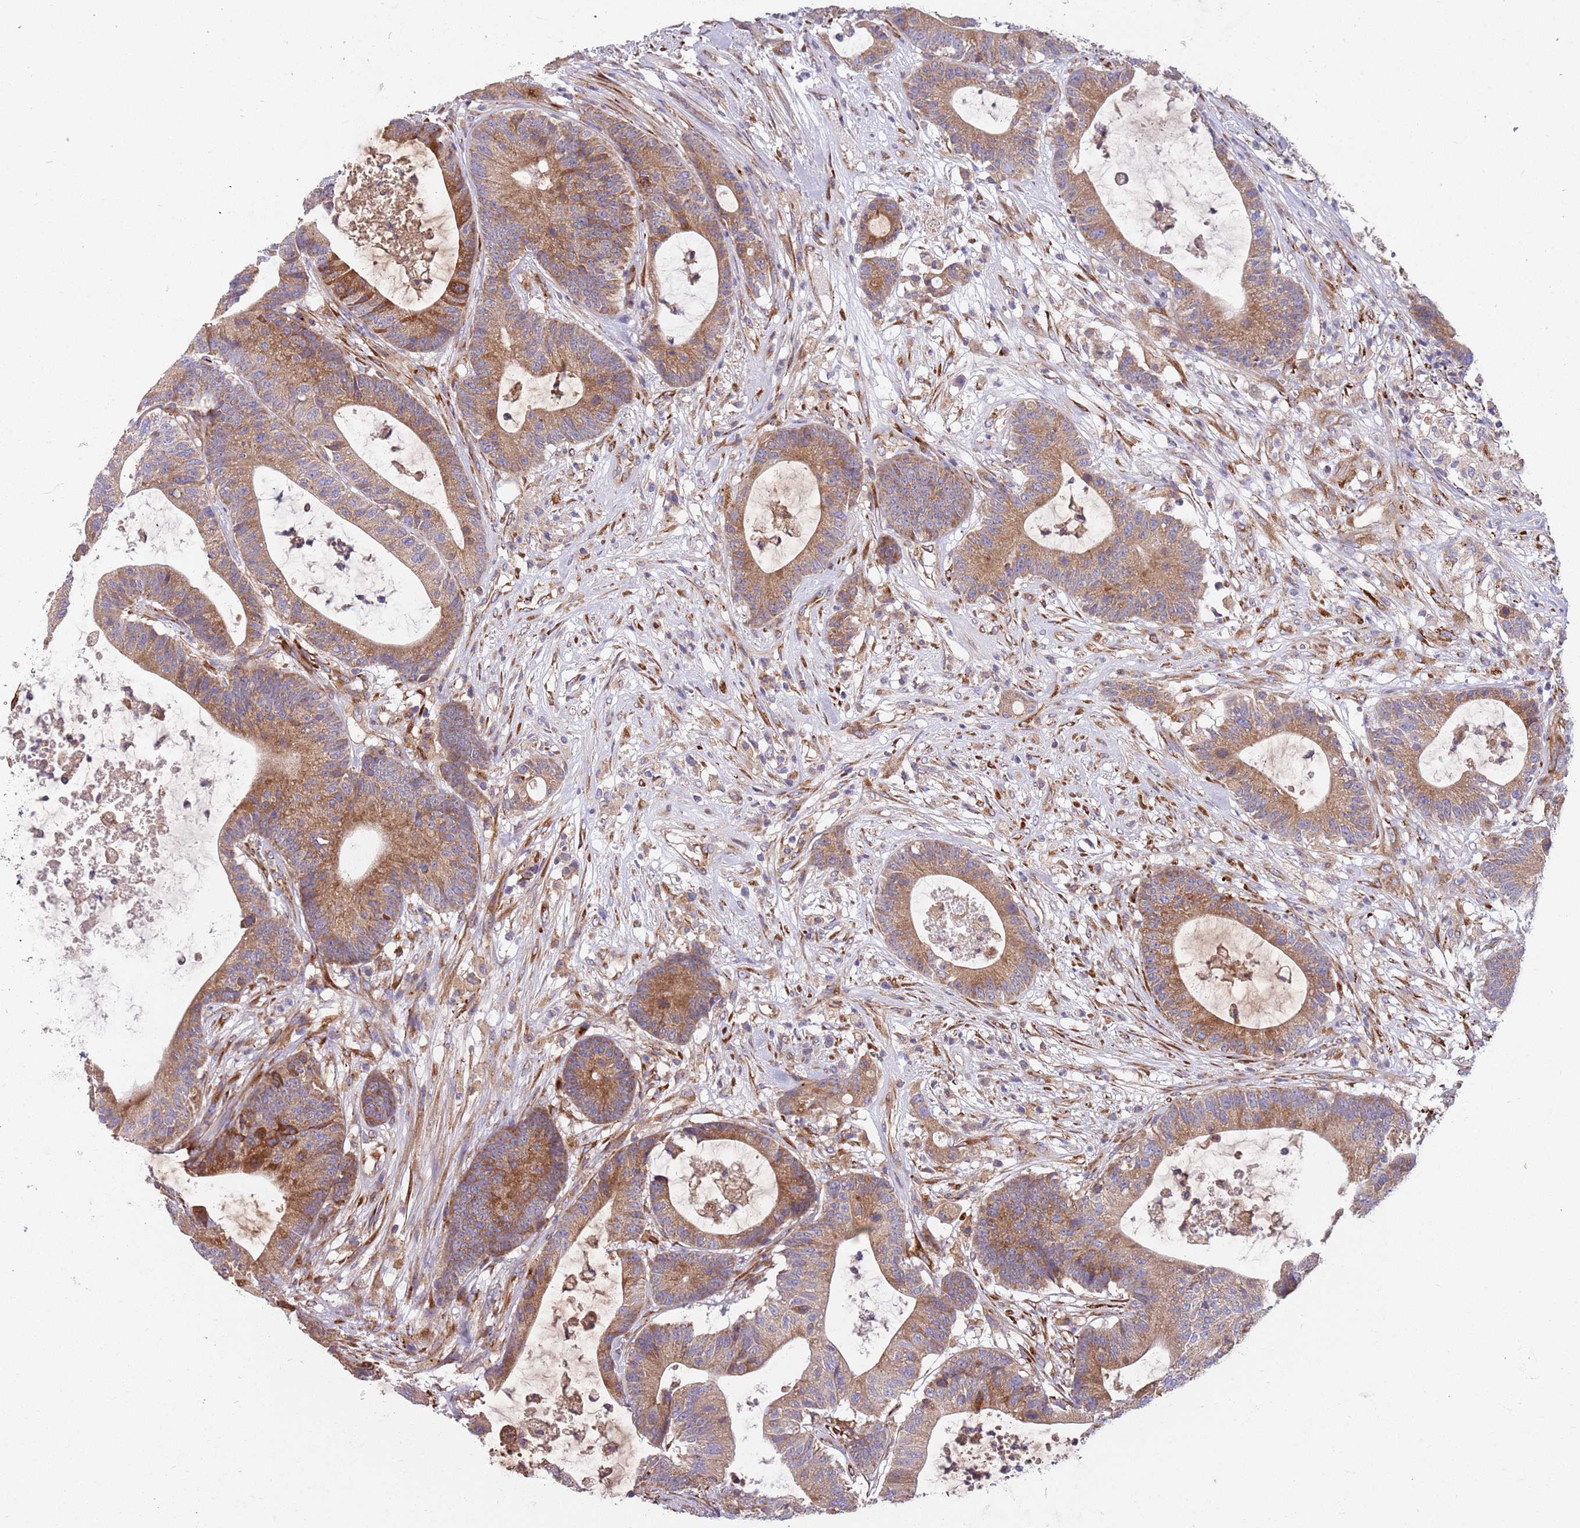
{"staining": {"intensity": "moderate", "quantity": ">75%", "location": "cytoplasmic/membranous"}, "tissue": "colorectal cancer", "cell_type": "Tumor cells", "image_type": "cancer", "snomed": [{"axis": "morphology", "description": "Adenocarcinoma, NOS"}, {"axis": "topography", "description": "Colon"}], "caption": "This micrograph displays IHC staining of colorectal cancer (adenocarcinoma), with medium moderate cytoplasmic/membranous expression in approximately >75% of tumor cells.", "gene": "ARMCX6", "patient": {"sex": "female", "age": 84}}